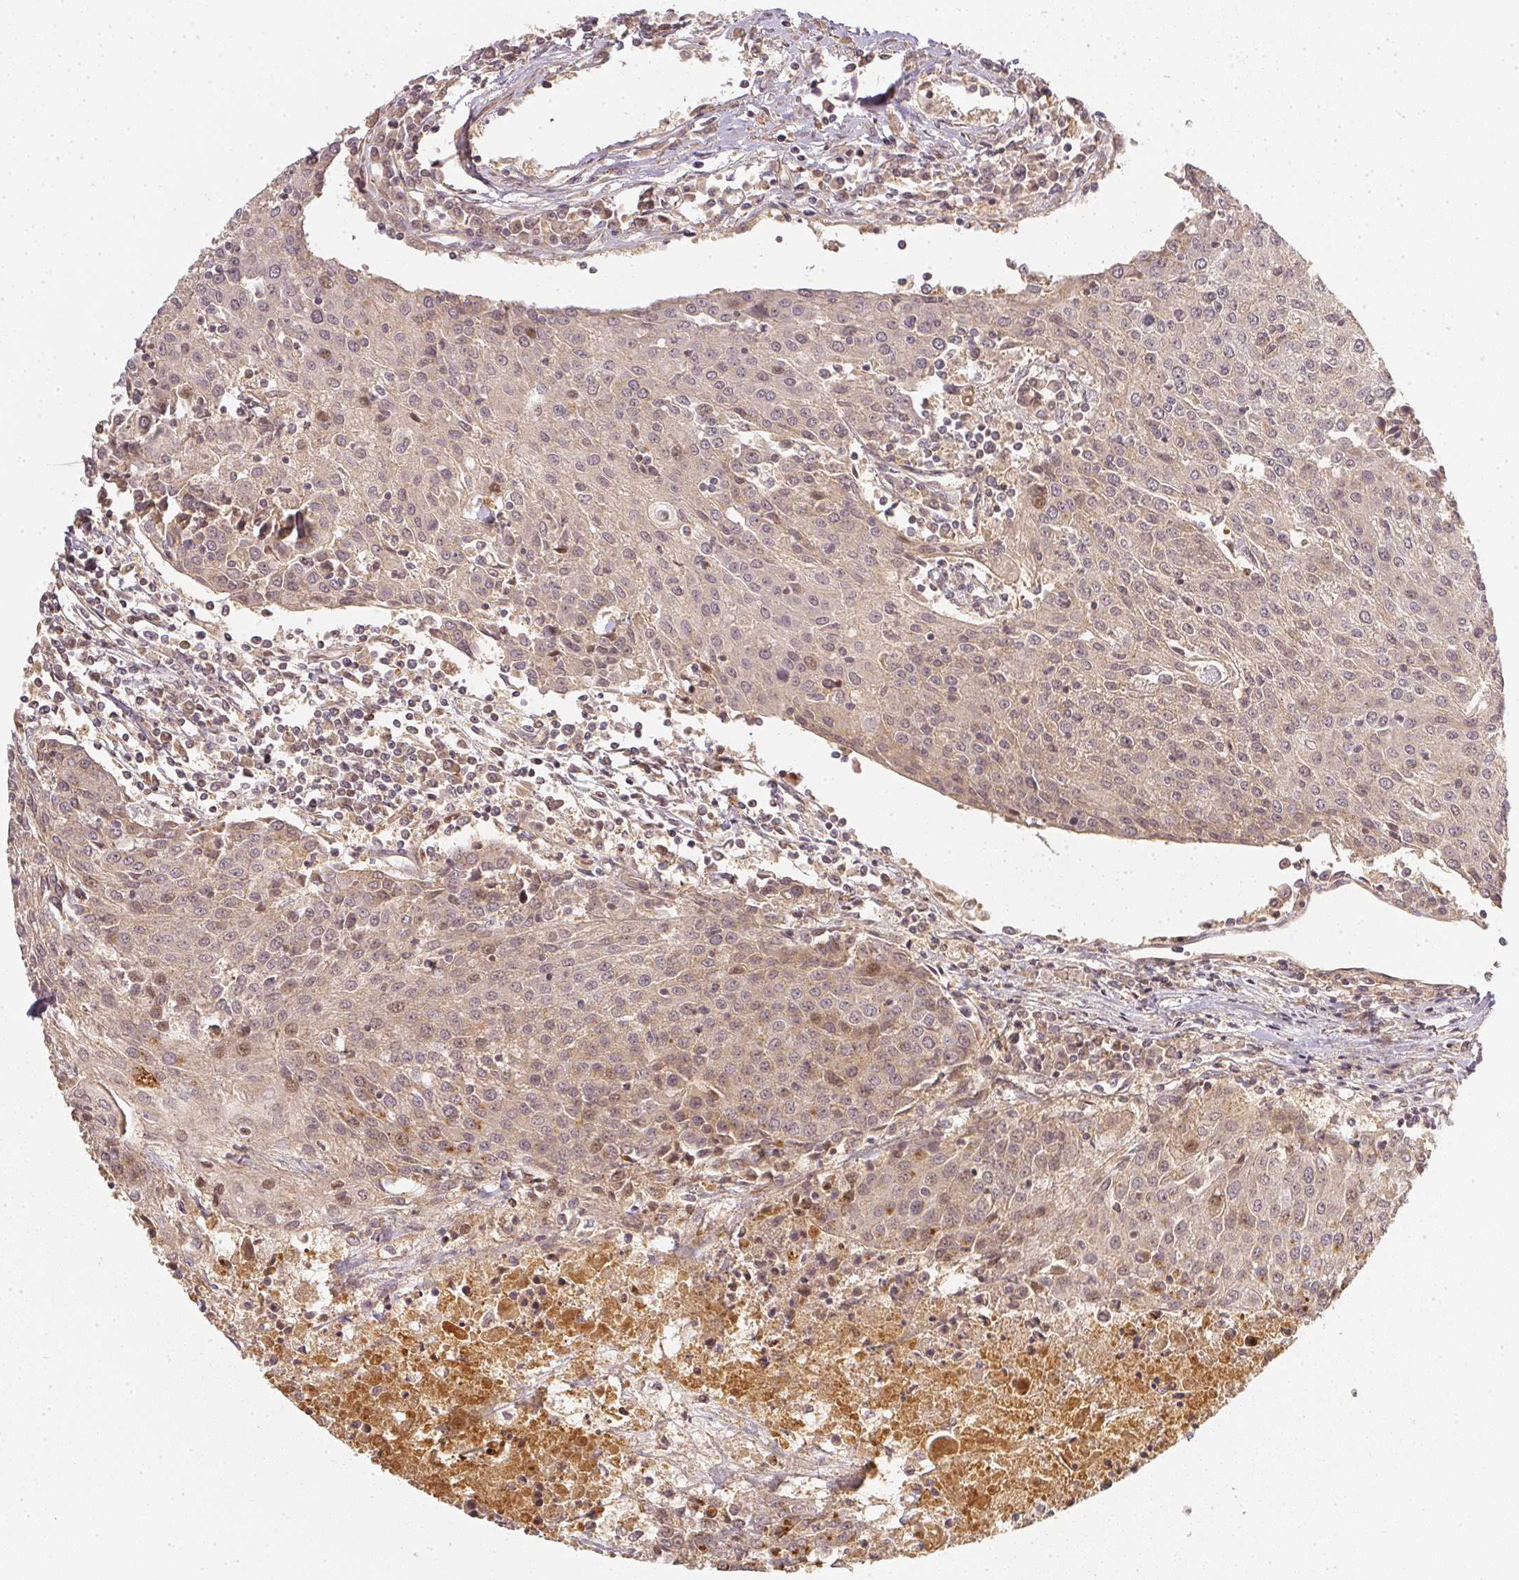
{"staining": {"intensity": "negative", "quantity": "none", "location": "none"}, "tissue": "urothelial cancer", "cell_type": "Tumor cells", "image_type": "cancer", "snomed": [{"axis": "morphology", "description": "Urothelial carcinoma, High grade"}, {"axis": "topography", "description": "Urinary bladder"}], "caption": "Immunohistochemical staining of human urothelial cancer exhibits no significant positivity in tumor cells.", "gene": "SERPINE1", "patient": {"sex": "female", "age": 85}}